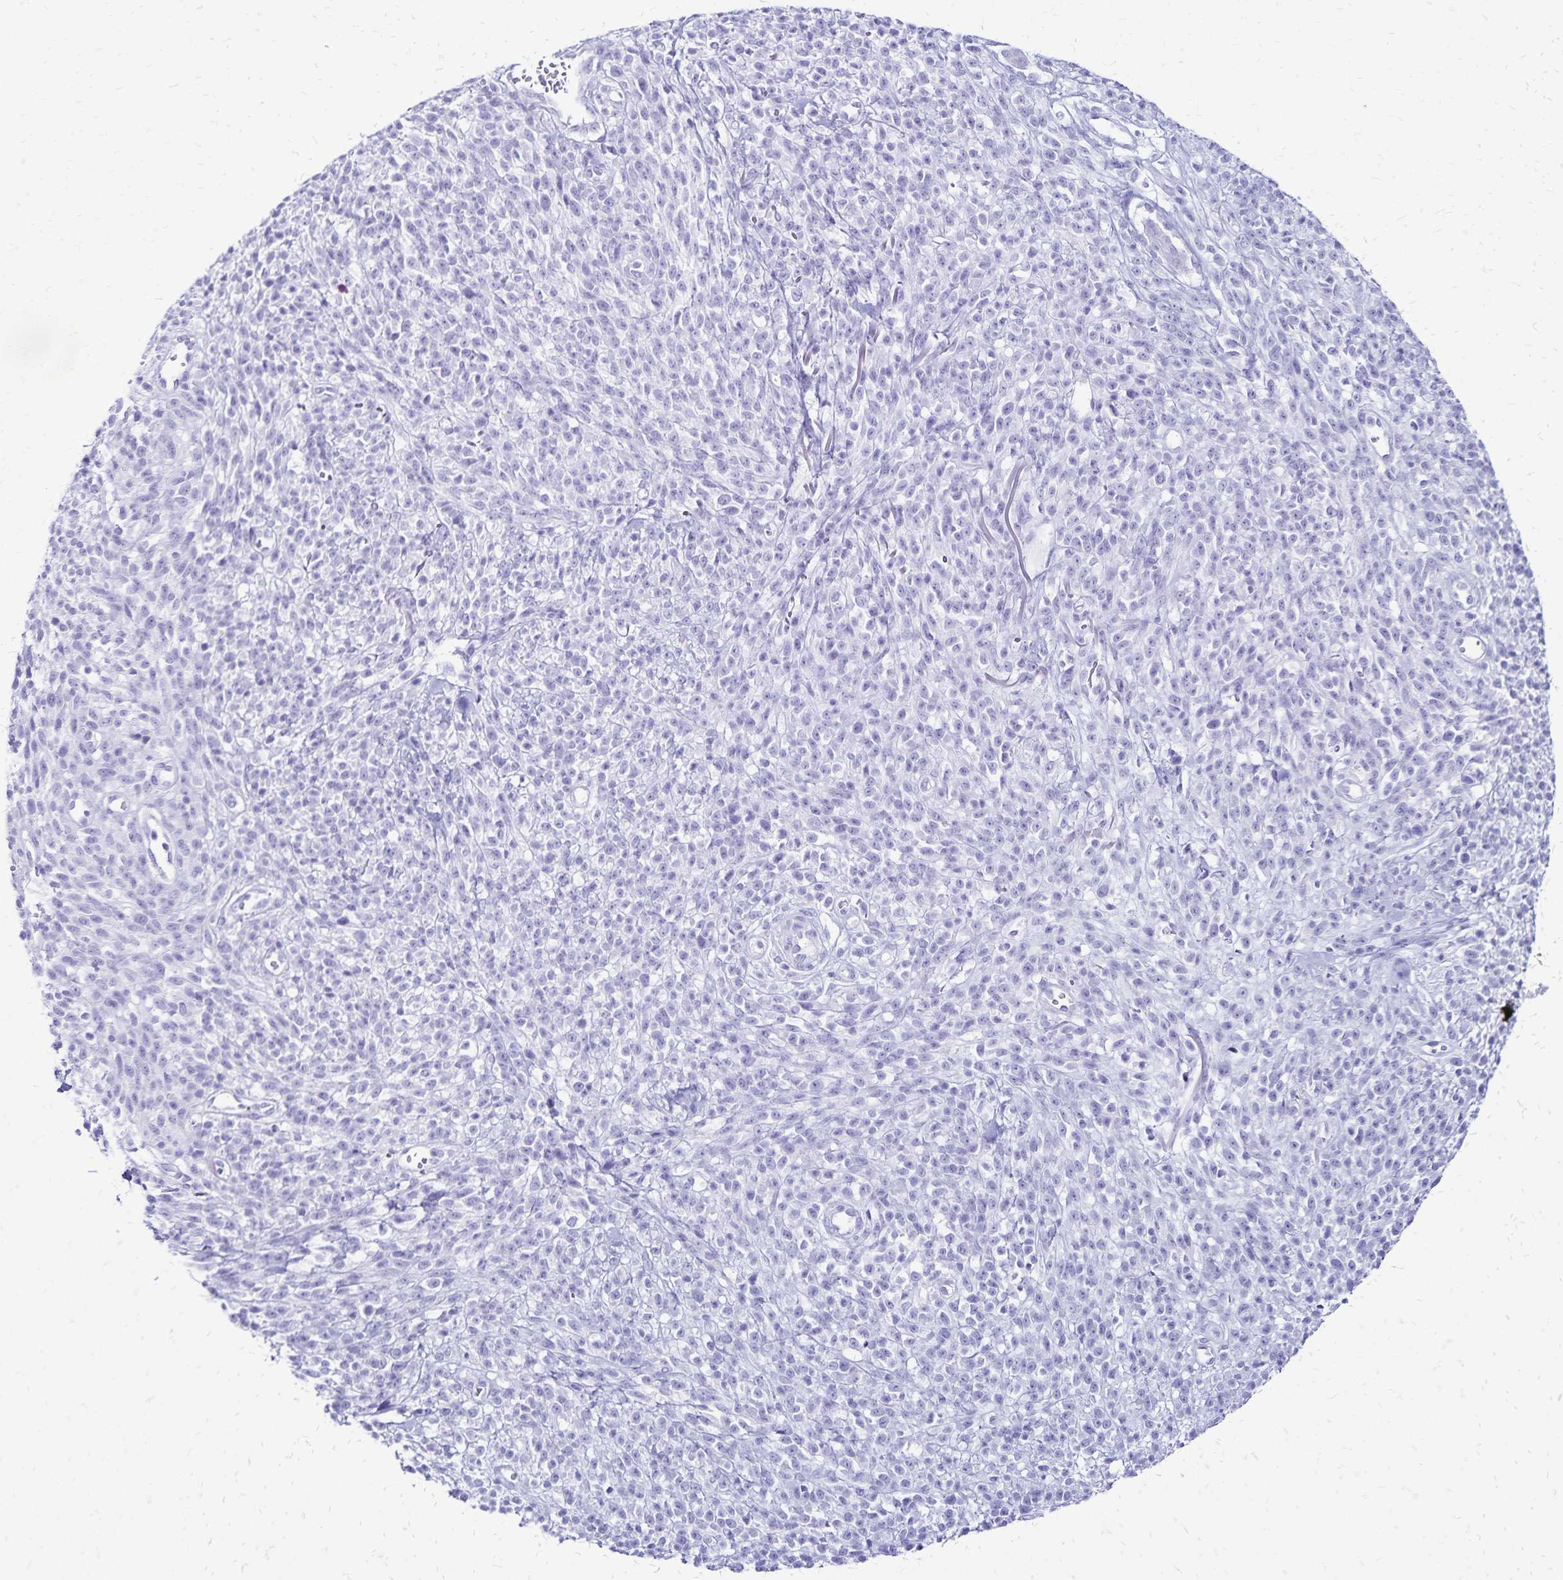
{"staining": {"intensity": "negative", "quantity": "none", "location": "none"}, "tissue": "melanoma", "cell_type": "Tumor cells", "image_type": "cancer", "snomed": [{"axis": "morphology", "description": "Malignant melanoma, NOS"}, {"axis": "topography", "description": "Skin"}, {"axis": "topography", "description": "Skin of trunk"}], "caption": "IHC micrograph of melanoma stained for a protein (brown), which displays no staining in tumor cells.", "gene": "LIN28B", "patient": {"sex": "male", "age": 74}}